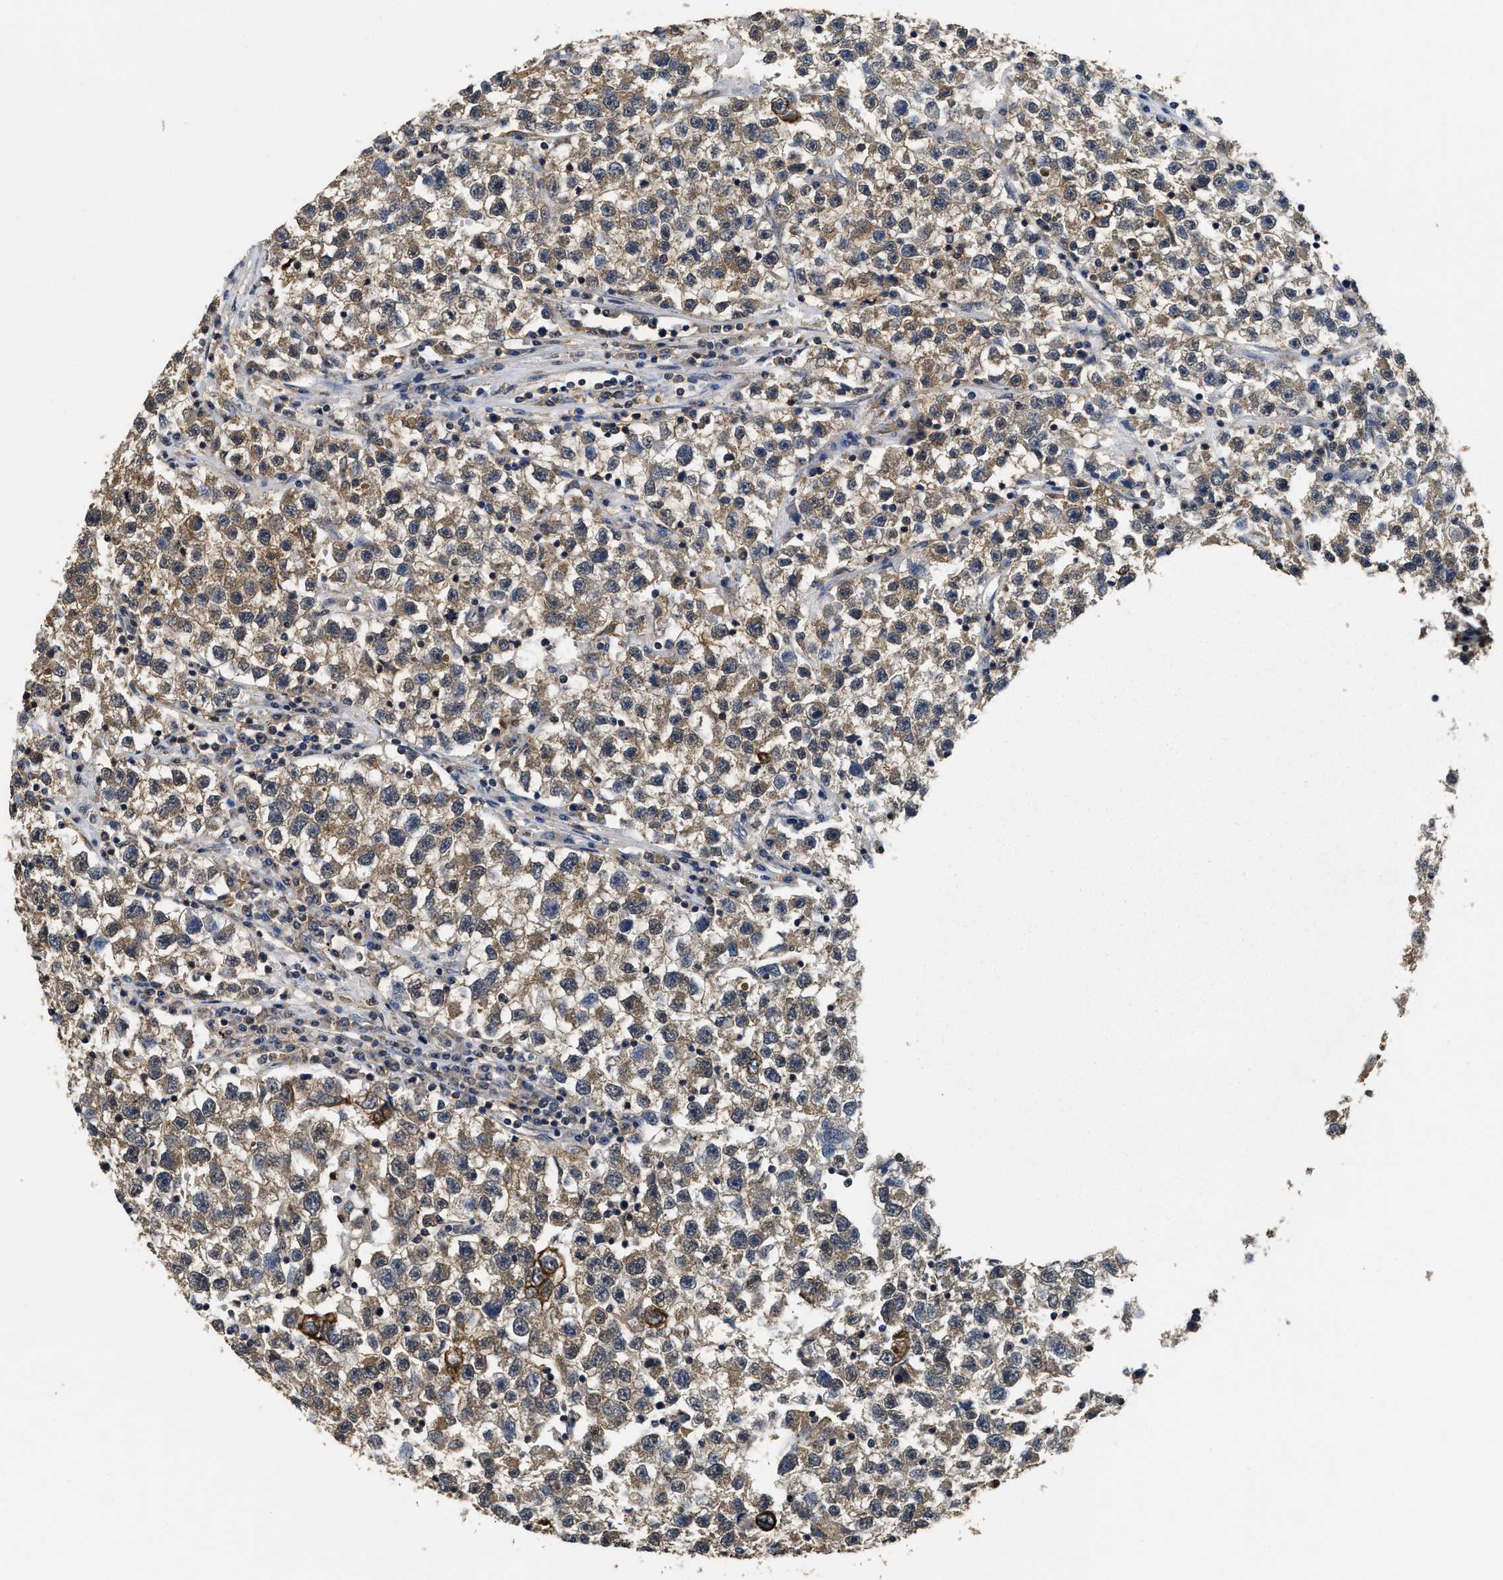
{"staining": {"intensity": "weak", "quantity": ">75%", "location": "cytoplasmic/membranous"}, "tissue": "testis cancer", "cell_type": "Tumor cells", "image_type": "cancer", "snomed": [{"axis": "morphology", "description": "Seminoma, NOS"}, {"axis": "topography", "description": "Testis"}], "caption": "A photomicrograph of testis cancer (seminoma) stained for a protein displays weak cytoplasmic/membranous brown staining in tumor cells.", "gene": "CTNNA1", "patient": {"sex": "male", "age": 22}}